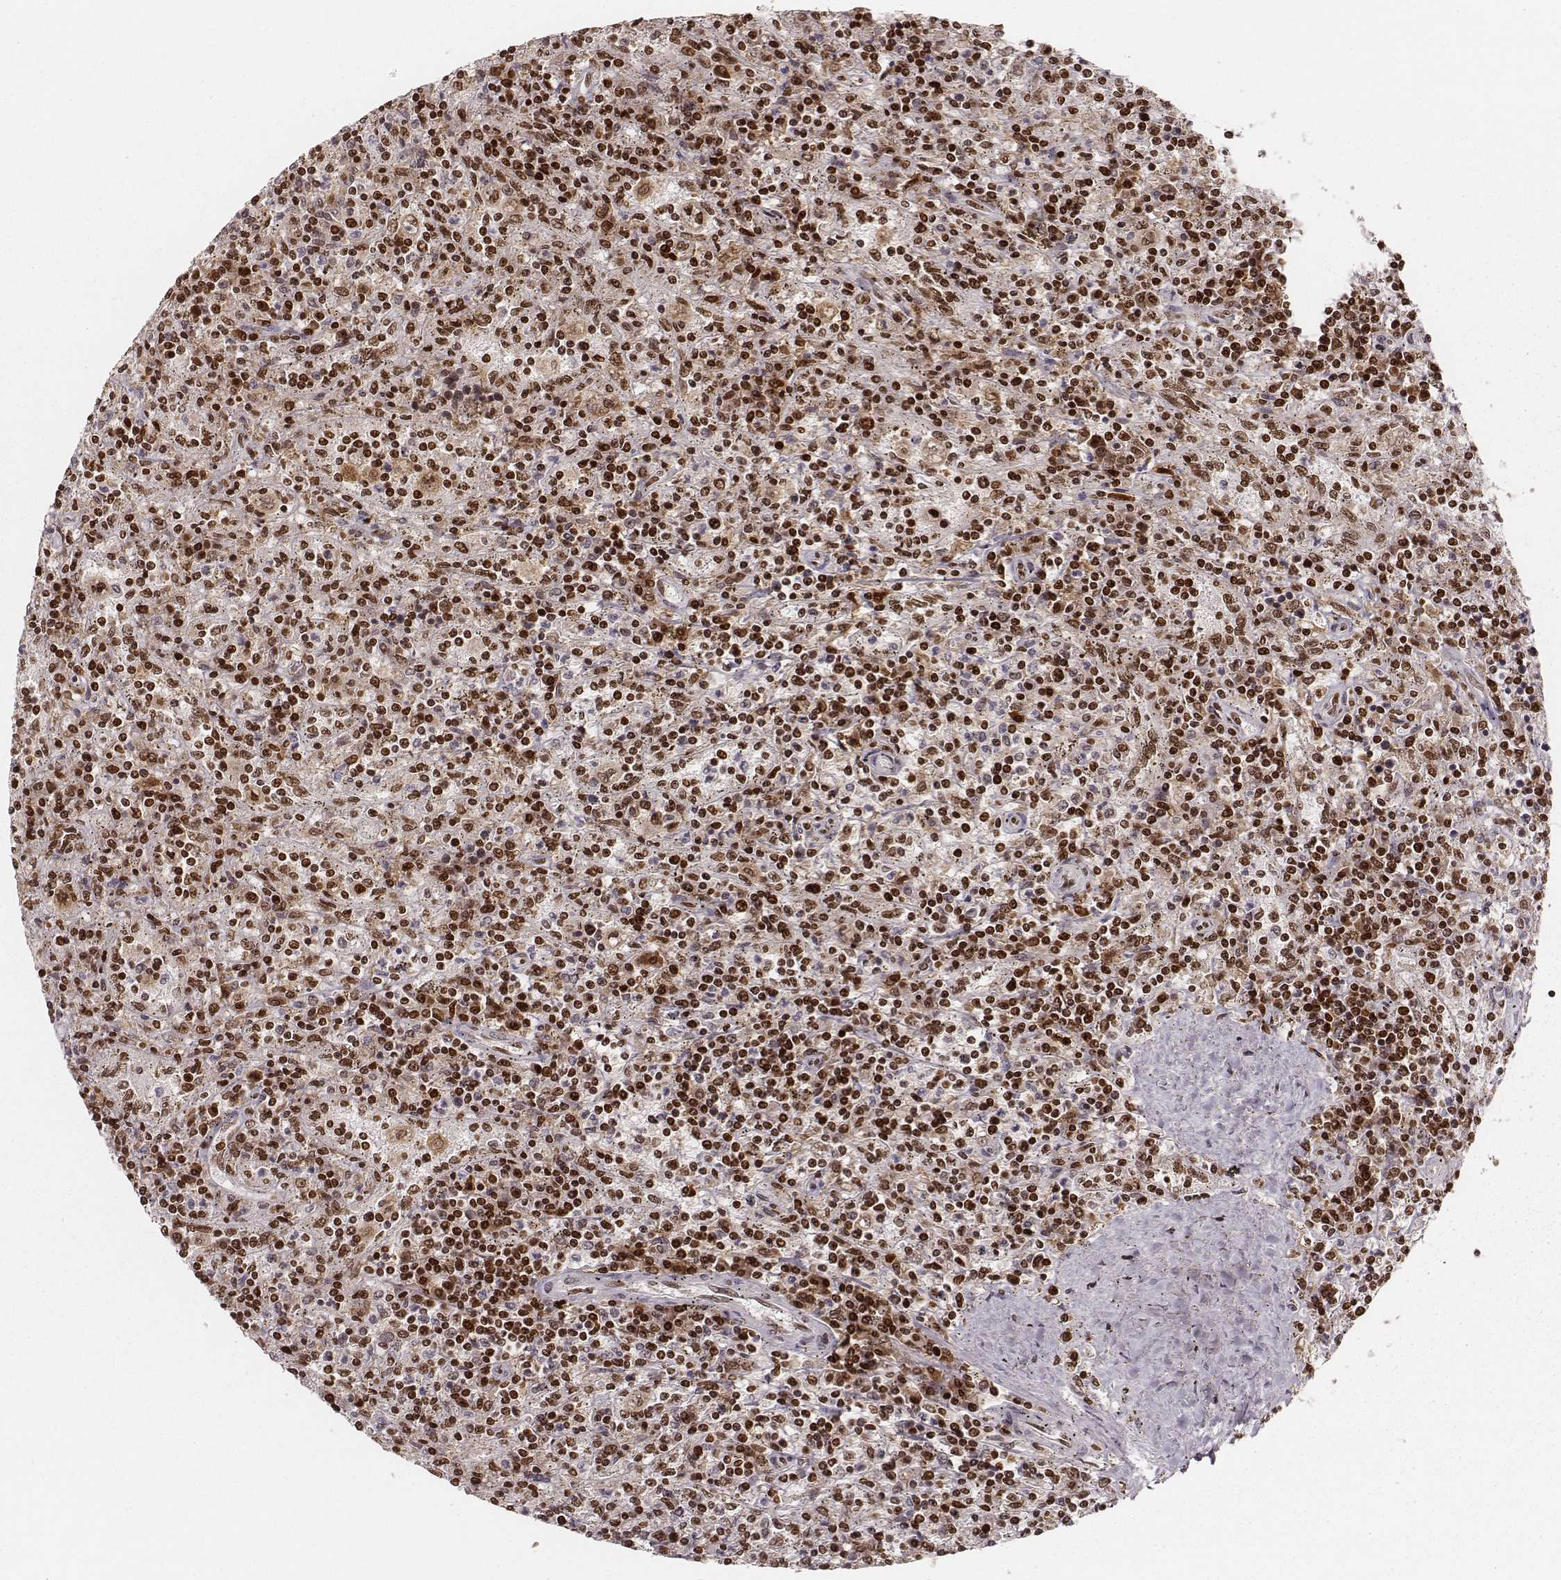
{"staining": {"intensity": "strong", "quantity": ">75%", "location": "nuclear"}, "tissue": "lymphoma", "cell_type": "Tumor cells", "image_type": "cancer", "snomed": [{"axis": "morphology", "description": "Malignant lymphoma, non-Hodgkin's type, Low grade"}, {"axis": "topography", "description": "Spleen"}], "caption": "Human low-grade malignant lymphoma, non-Hodgkin's type stained with a protein marker reveals strong staining in tumor cells.", "gene": "PARP1", "patient": {"sex": "male", "age": 62}}